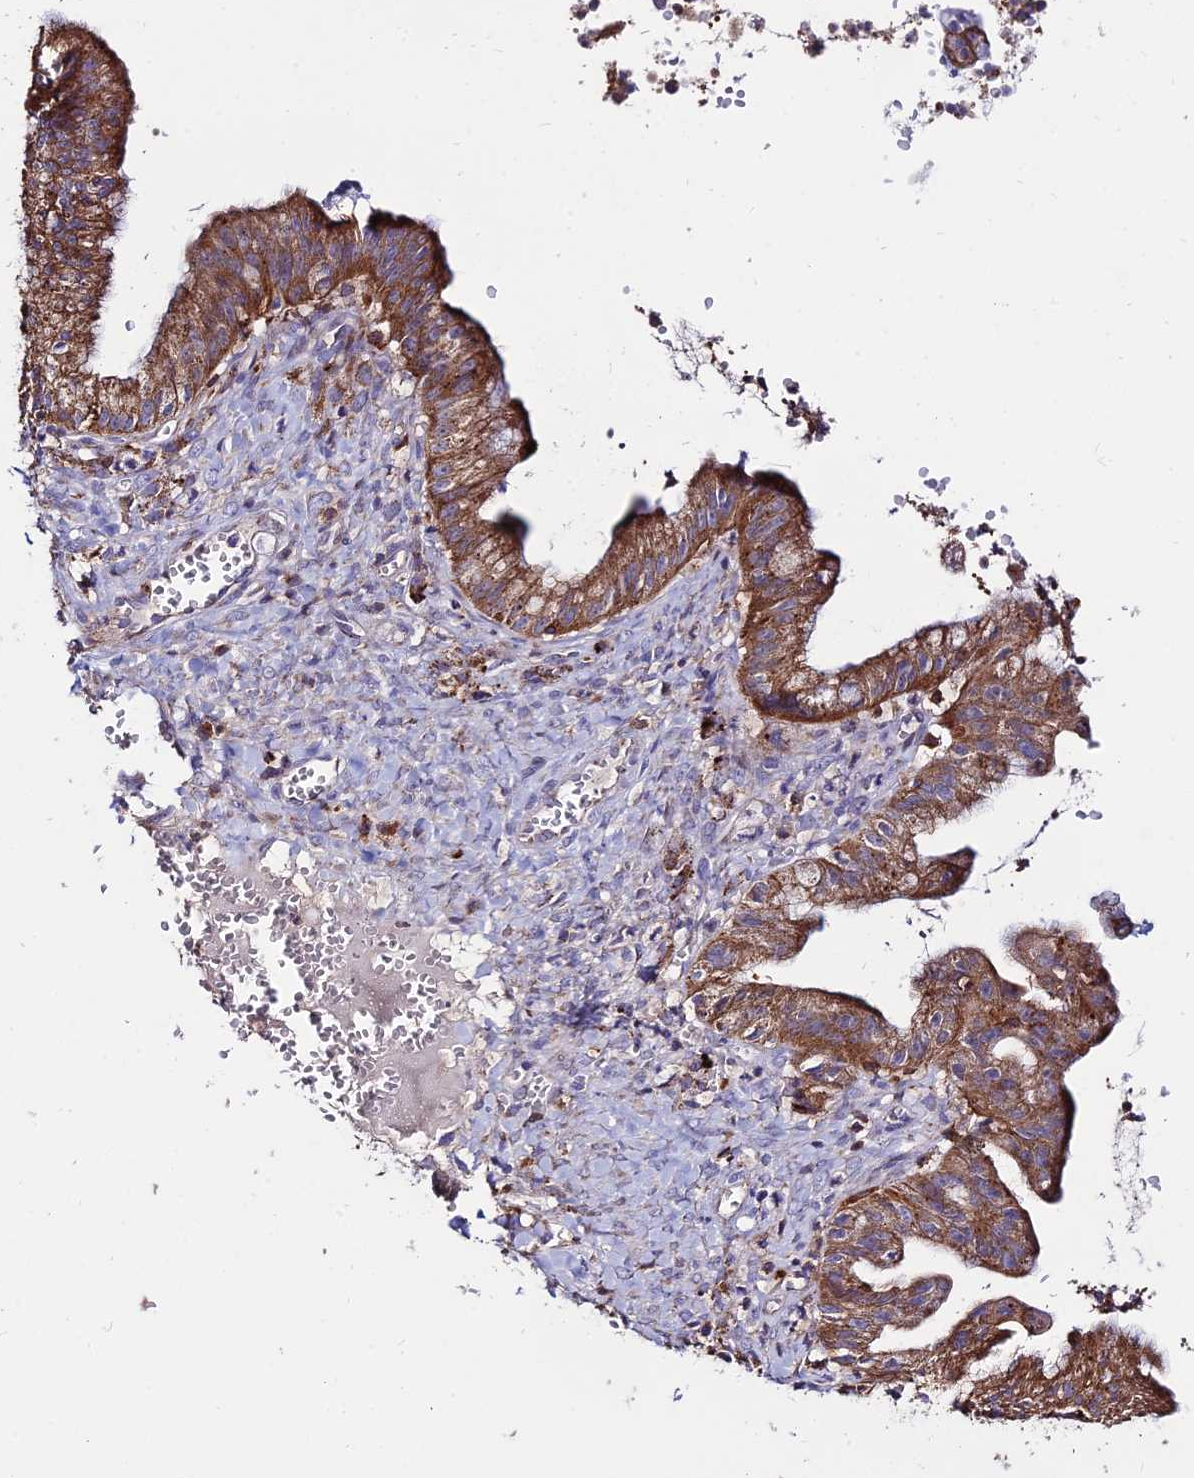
{"staining": {"intensity": "strong", "quantity": ">75%", "location": "cytoplasmic/membranous"}, "tissue": "ovarian cancer", "cell_type": "Tumor cells", "image_type": "cancer", "snomed": [{"axis": "morphology", "description": "Cystadenocarcinoma, mucinous, NOS"}, {"axis": "topography", "description": "Ovary"}], "caption": "Human ovarian cancer stained for a protein (brown) shows strong cytoplasmic/membranous positive staining in approximately >75% of tumor cells.", "gene": "PNLIPRP3", "patient": {"sex": "female", "age": 70}}